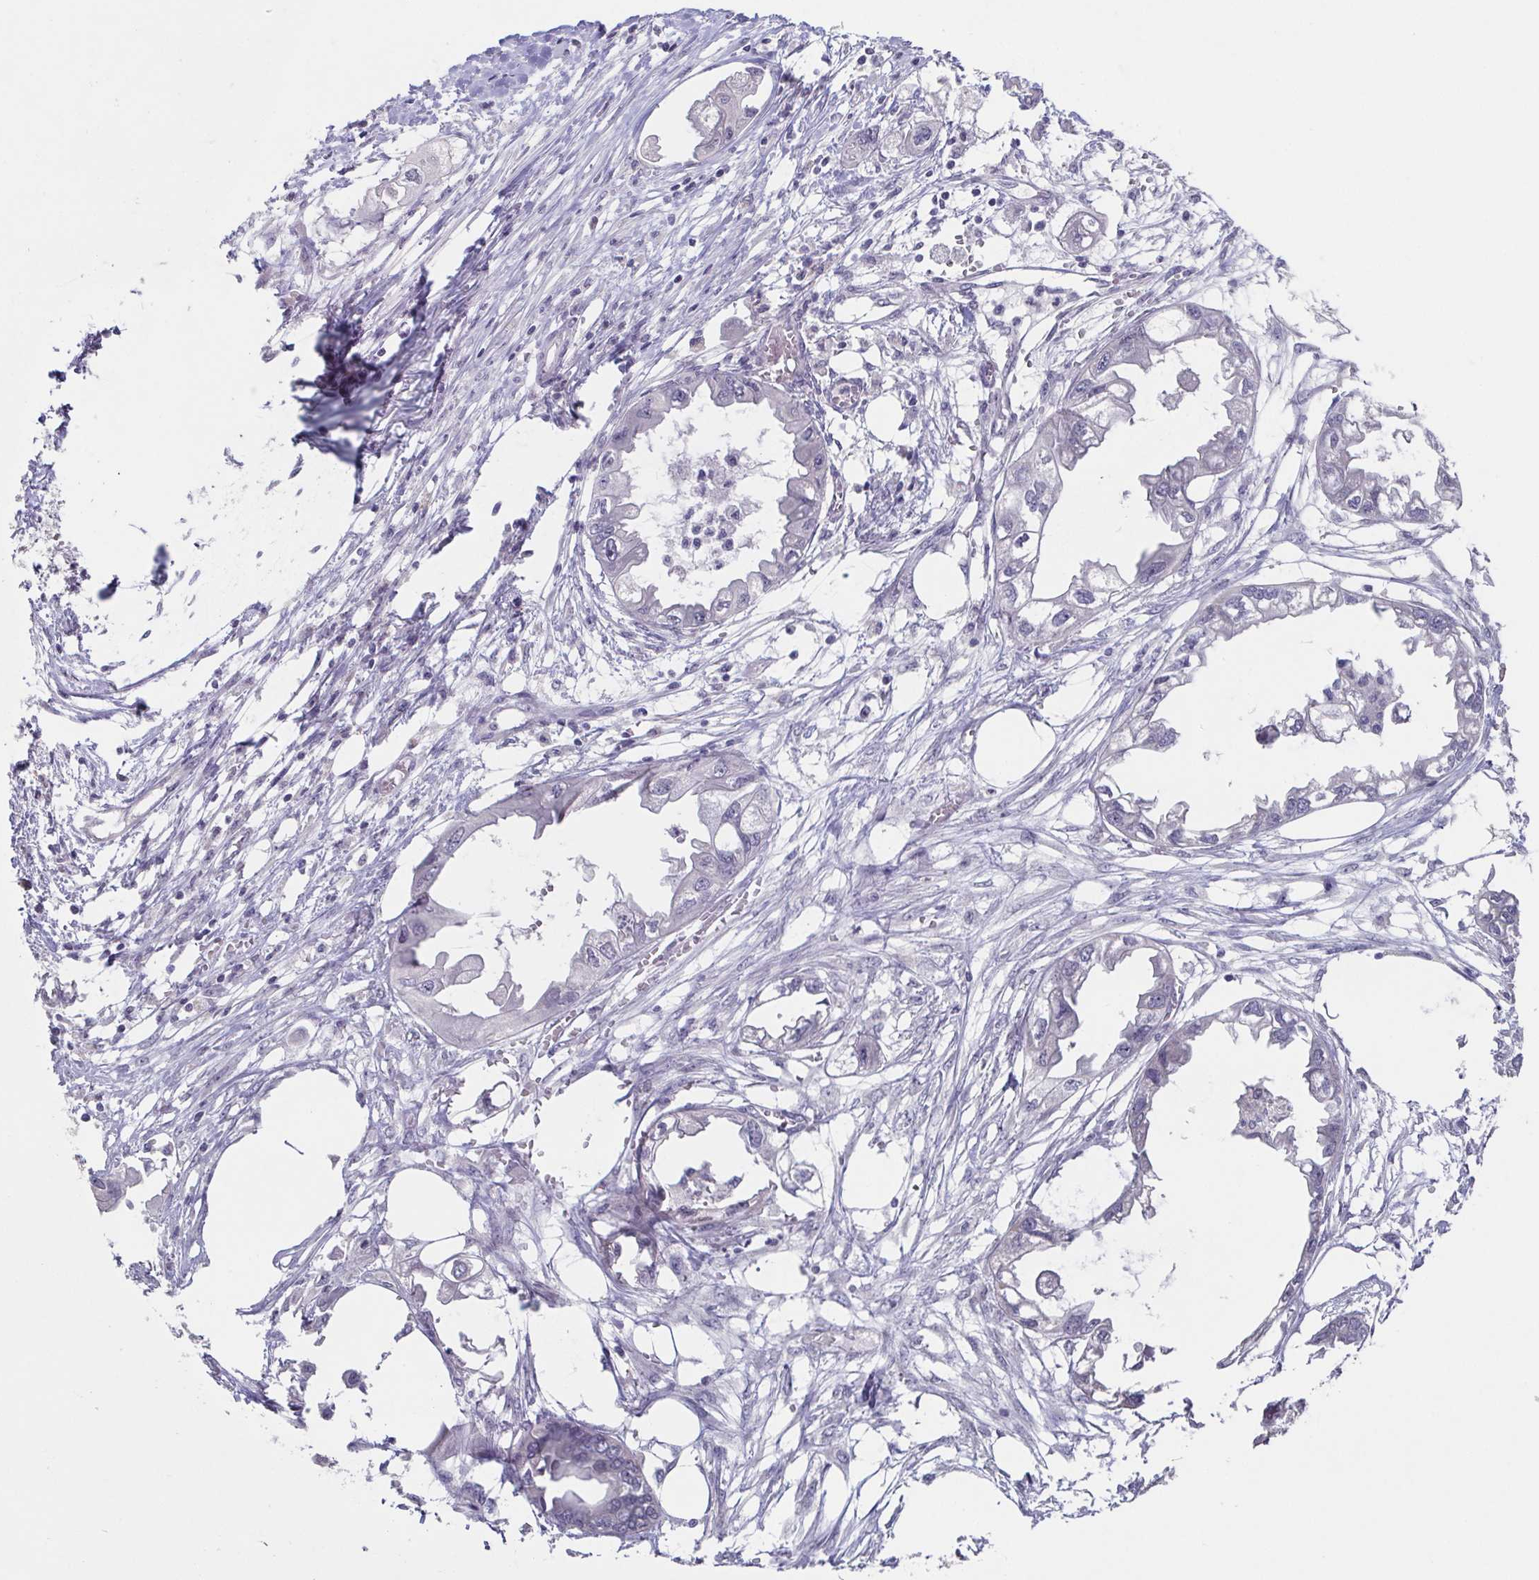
{"staining": {"intensity": "negative", "quantity": "none", "location": "none"}, "tissue": "endometrial cancer", "cell_type": "Tumor cells", "image_type": "cancer", "snomed": [{"axis": "morphology", "description": "Adenocarcinoma, NOS"}, {"axis": "morphology", "description": "Adenocarcinoma, metastatic, NOS"}, {"axis": "topography", "description": "Adipose tissue"}, {"axis": "topography", "description": "Endometrium"}], "caption": "Micrograph shows no protein positivity in tumor cells of endometrial adenocarcinoma tissue.", "gene": "GHRL", "patient": {"sex": "female", "age": 67}}